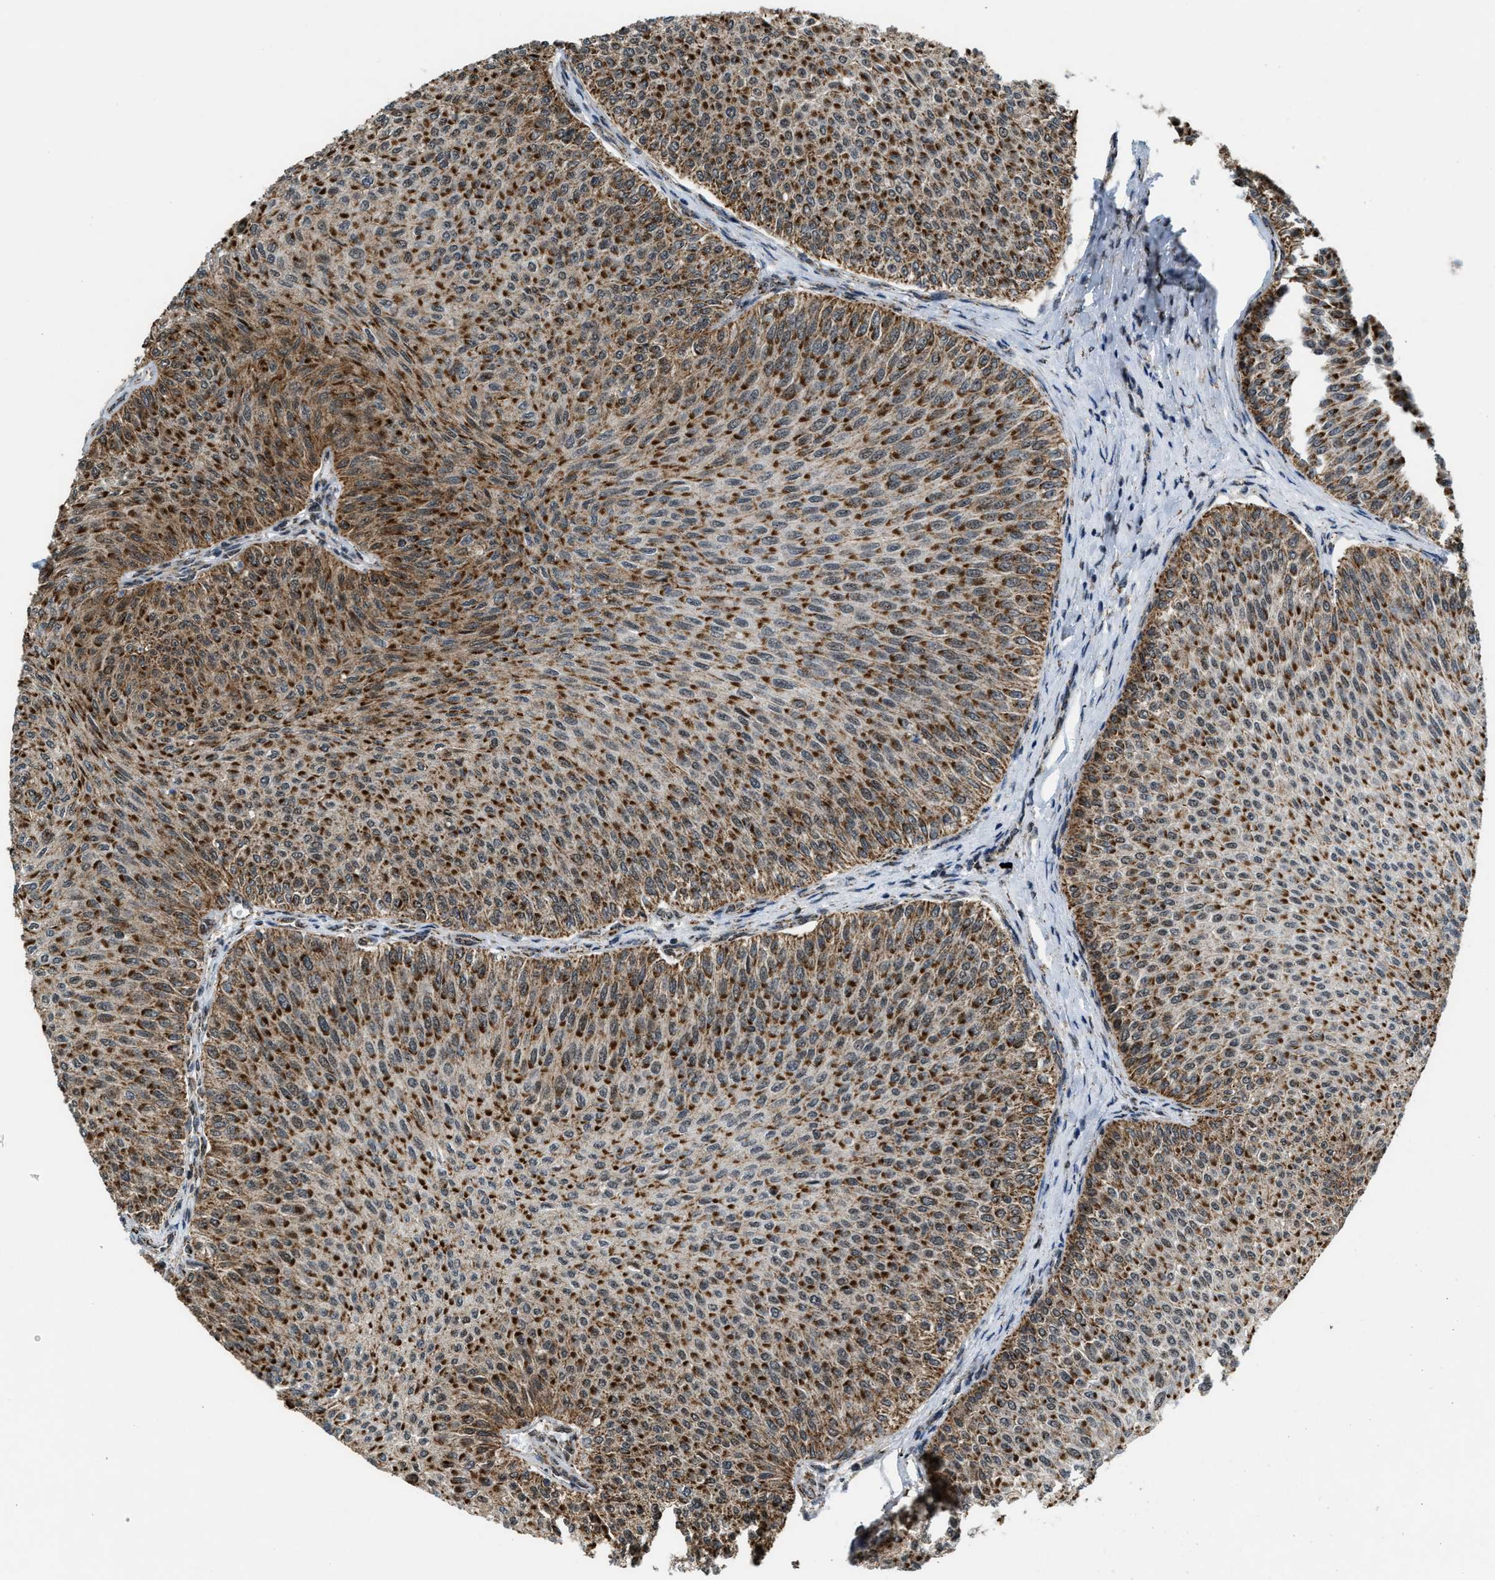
{"staining": {"intensity": "strong", "quantity": ">75%", "location": "cytoplasmic/membranous"}, "tissue": "urothelial cancer", "cell_type": "Tumor cells", "image_type": "cancer", "snomed": [{"axis": "morphology", "description": "Urothelial carcinoma, Low grade"}, {"axis": "topography", "description": "Urinary bladder"}], "caption": "High-power microscopy captured an IHC micrograph of urothelial cancer, revealing strong cytoplasmic/membranous positivity in about >75% of tumor cells.", "gene": "HIBADH", "patient": {"sex": "male", "age": 78}}